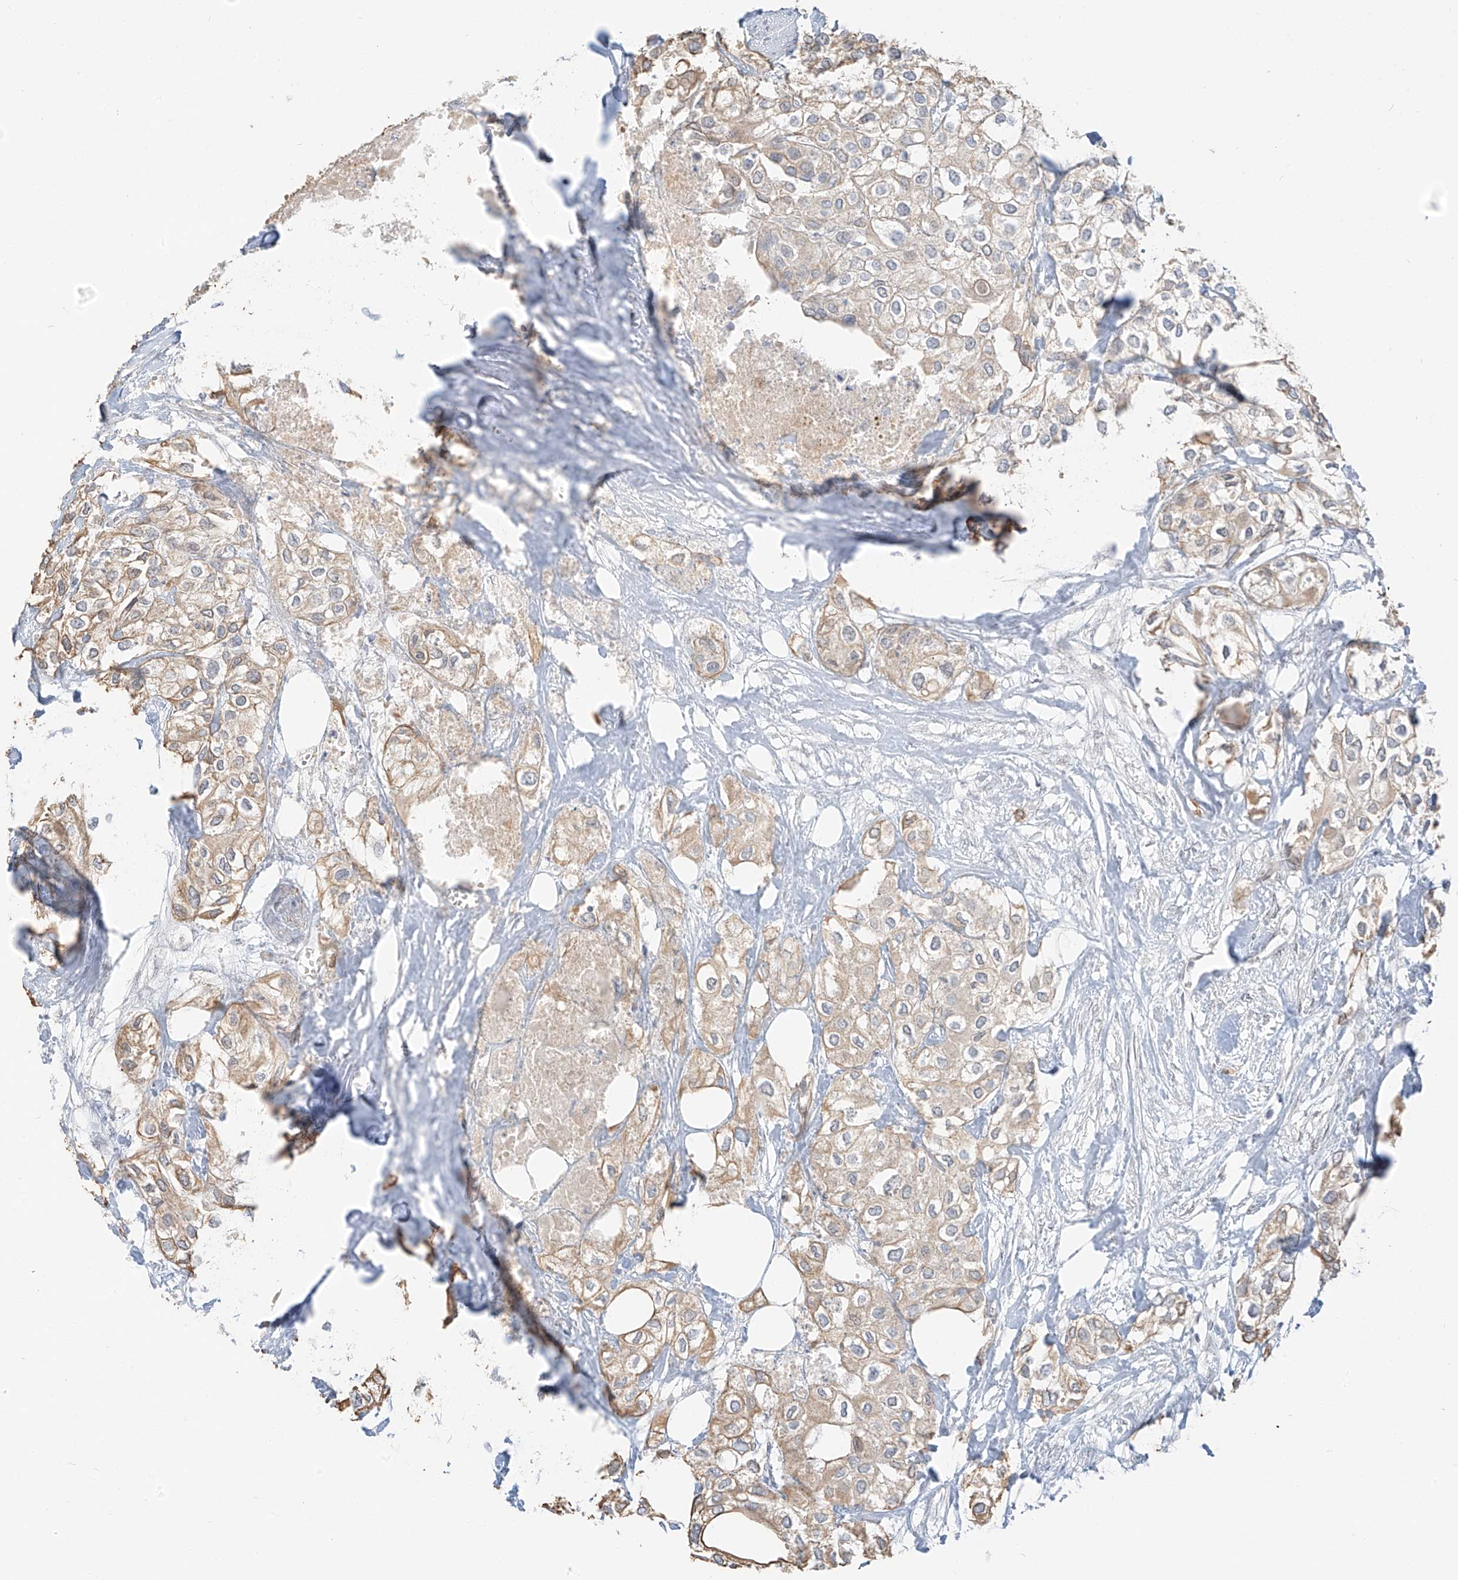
{"staining": {"intensity": "weak", "quantity": "25%-75%", "location": "cytoplasmic/membranous"}, "tissue": "urothelial cancer", "cell_type": "Tumor cells", "image_type": "cancer", "snomed": [{"axis": "morphology", "description": "Urothelial carcinoma, High grade"}, {"axis": "topography", "description": "Urinary bladder"}], "caption": "Immunohistochemistry image of urothelial carcinoma (high-grade) stained for a protein (brown), which exhibits low levels of weak cytoplasmic/membranous staining in about 25%-75% of tumor cells.", "gene": "ZNF774", "patient": {"sex": "male", "age": 64}}